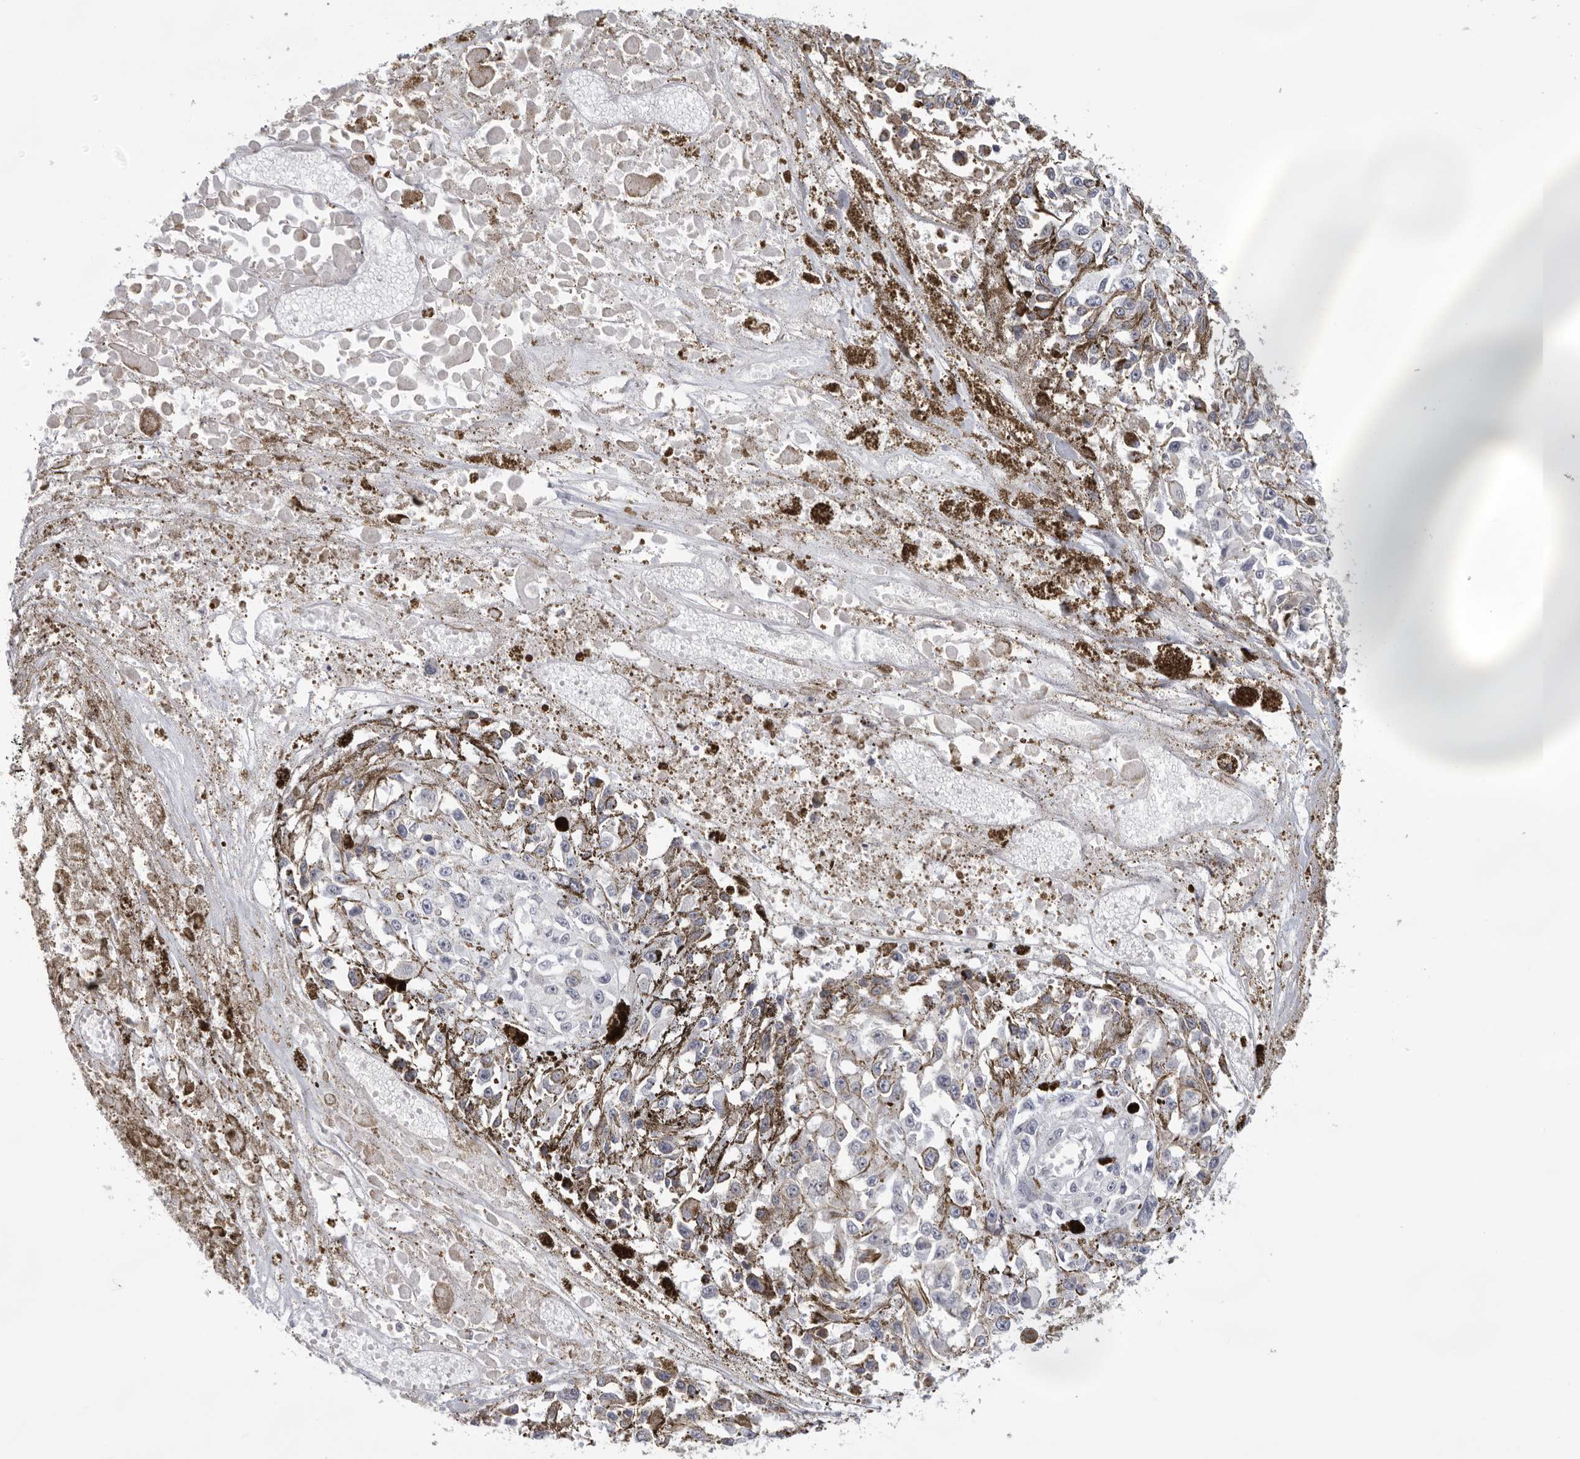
{"staining": {"intensity": "negative", "quantity": "none", "location": "none"}, "tissue": "melanoma", "cell_type": "Tumor cells", "image_type": "cancer", "snomed": [{"axis": "morphology", "description": "Malignant melanoma, Metastatic site"}, {"axis": "topography", "description": "Lymph node"}], "caption": "Tumor cells show no significant protein positivity in malignant melanoma (metastatic site).", "gene": "CASP7", "patient": {"sex": "male", "age": 59}}